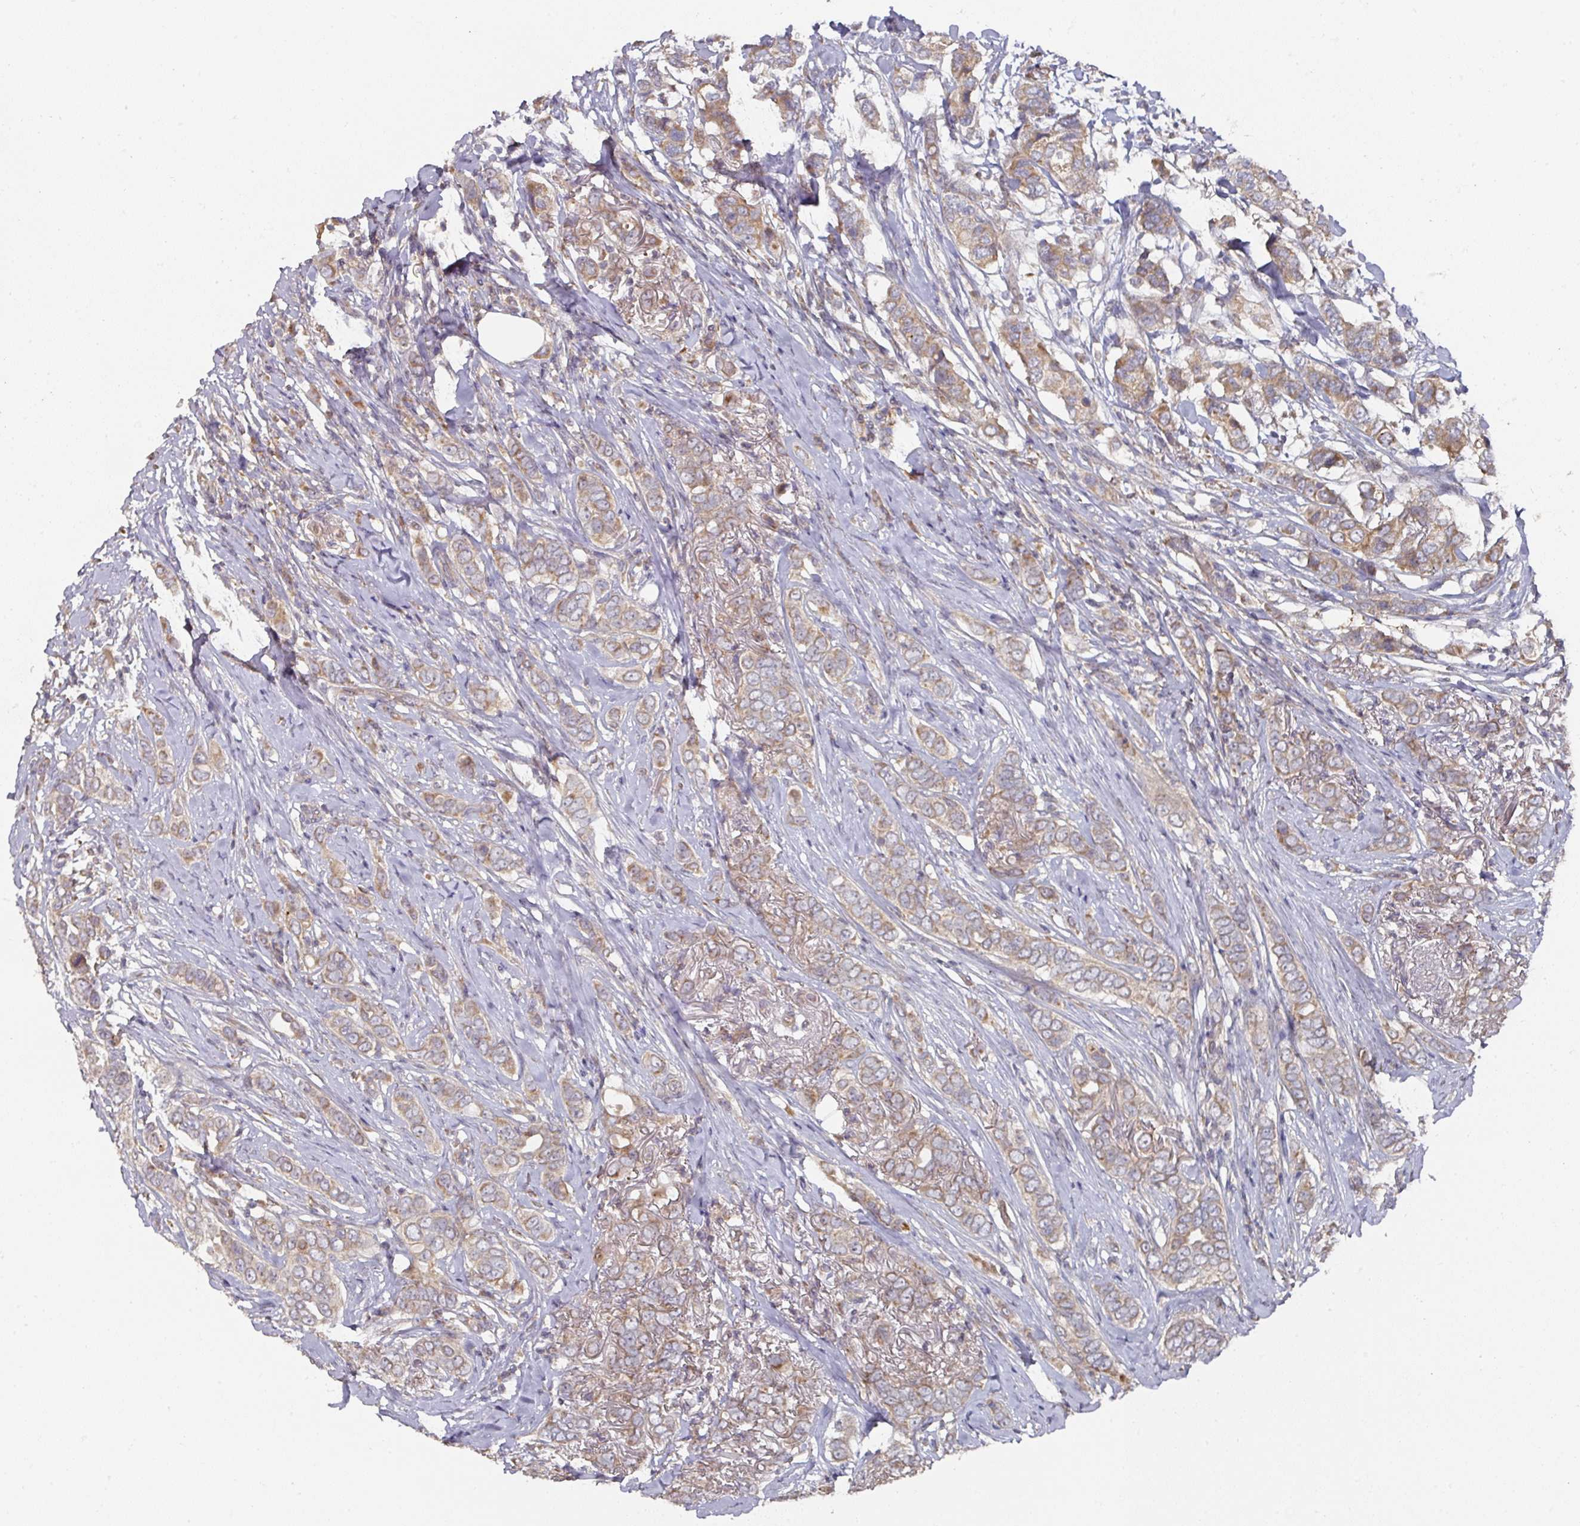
{"staining": {"intensity": "moderate", "quantity": ">75%", "location": "cytoplasmic/membranous"}, "tissue": "breast cancer", "cell_type": "Tumor cells", "image_type": "cancer", "snomed": [{"axis": "morphology", "description": "Lobular carcinoma"}, {"axis": "topography", "description": "Breast"}], "caption": "This histopathology image shows immunohistochemistry (IHC) staining of human lobular carcinoma (breast), with medium moderate cytoplasmic/membranous staining in about >75% of tumor cells.", "gene": "DNAJC7", "patient": {"sex": "female", "age": 51}}